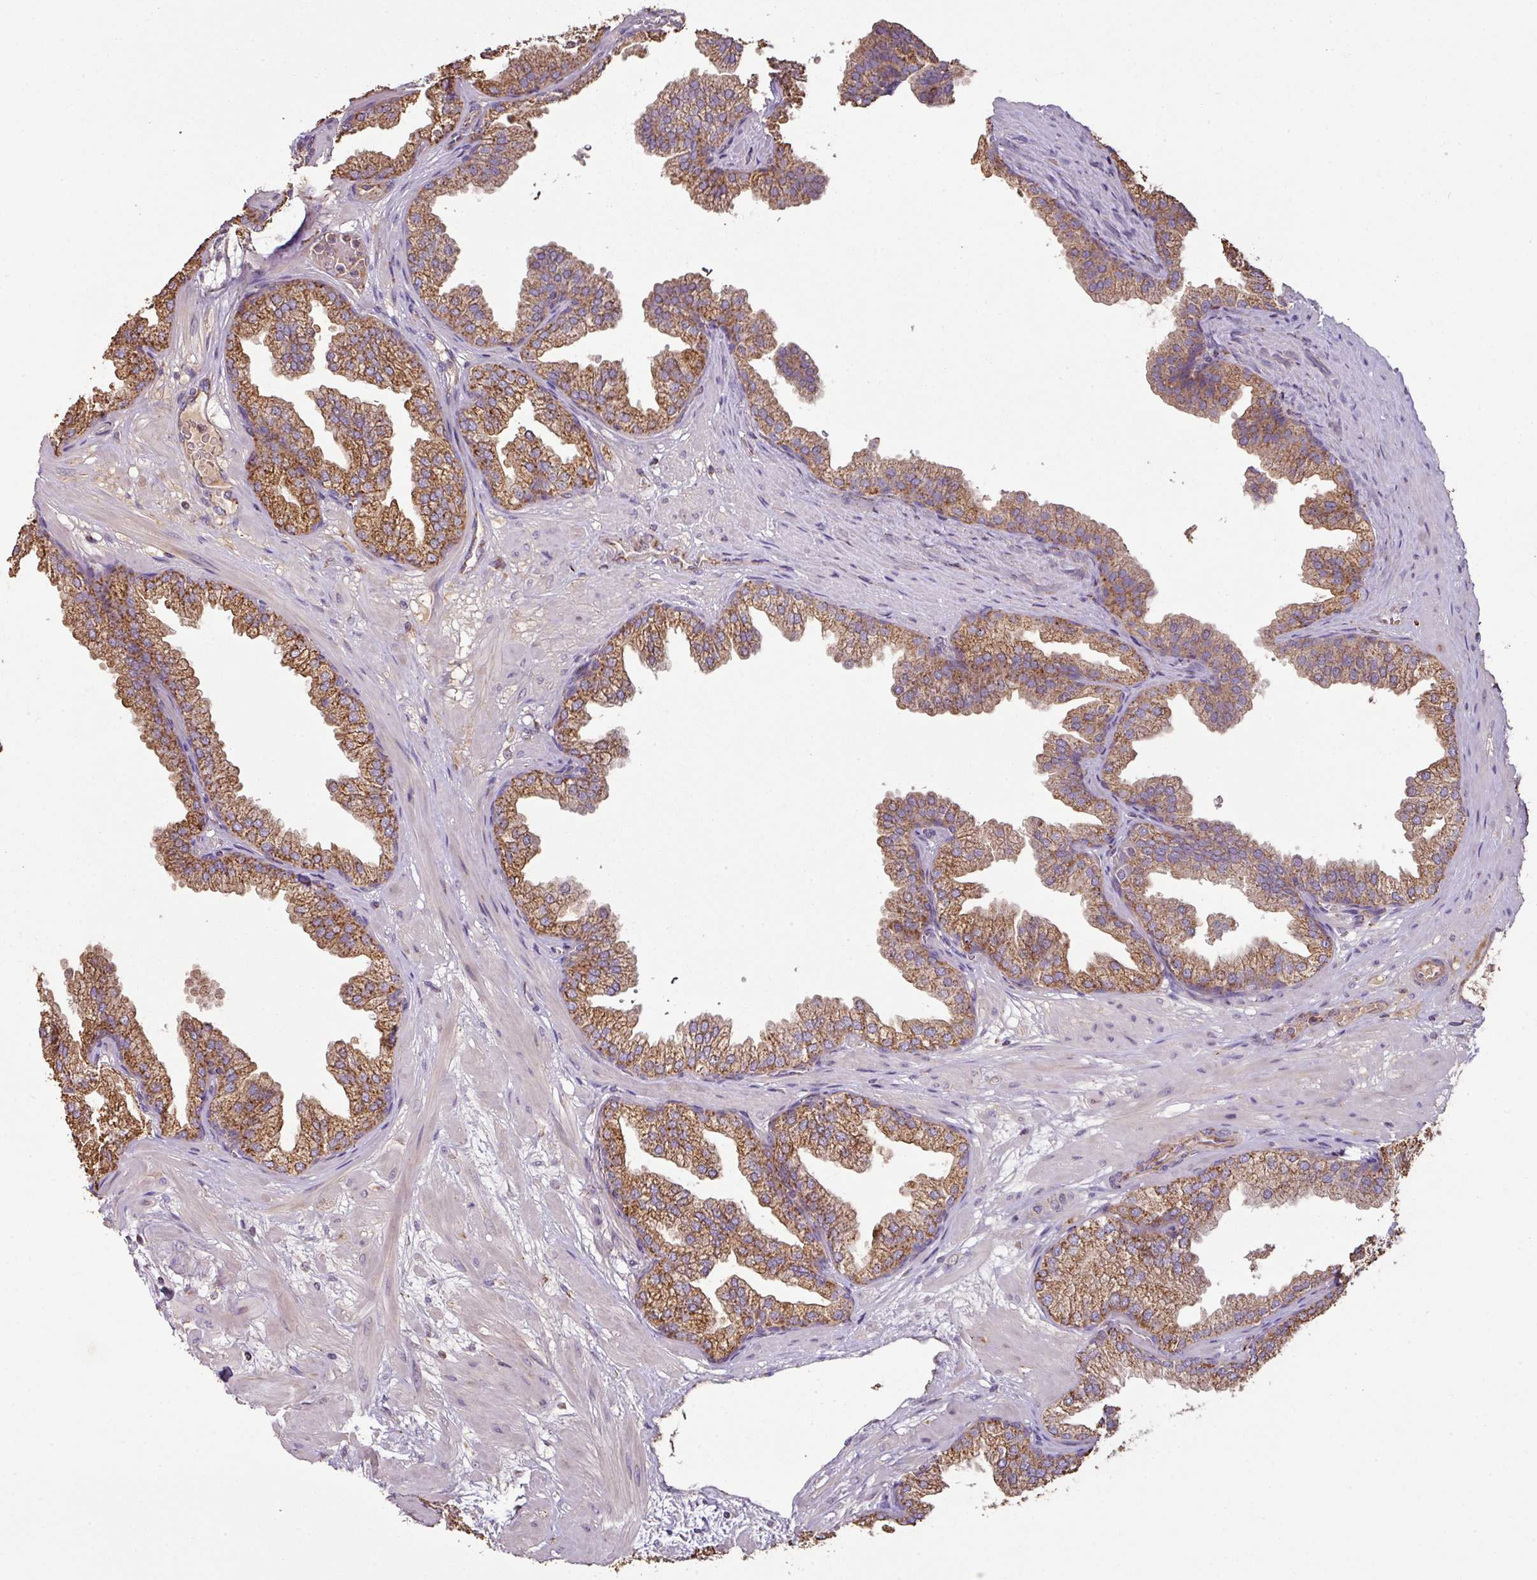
{"staining": {"intensity": "moderate", "quantity": ">75%", "location": "cytoplasmic/membranous"}, "tissue": "prostate", "cell_type": "Glandular cells", "image_type": "normal", "snomed": [{"axis": "morphology", "description": "Normal tissue, NOS"}, {"axis": "topography", "description": "Prostate"}], "caption": "Approximately >75% of glandular cells in unremarkable human prostate demonstrate moderate cytoplasmic/membranous protein staining as visualized by brown immunohistochemical staining.", "gene": "ENSG00000260170", "patient": {"sex": "male", "age": 37}}